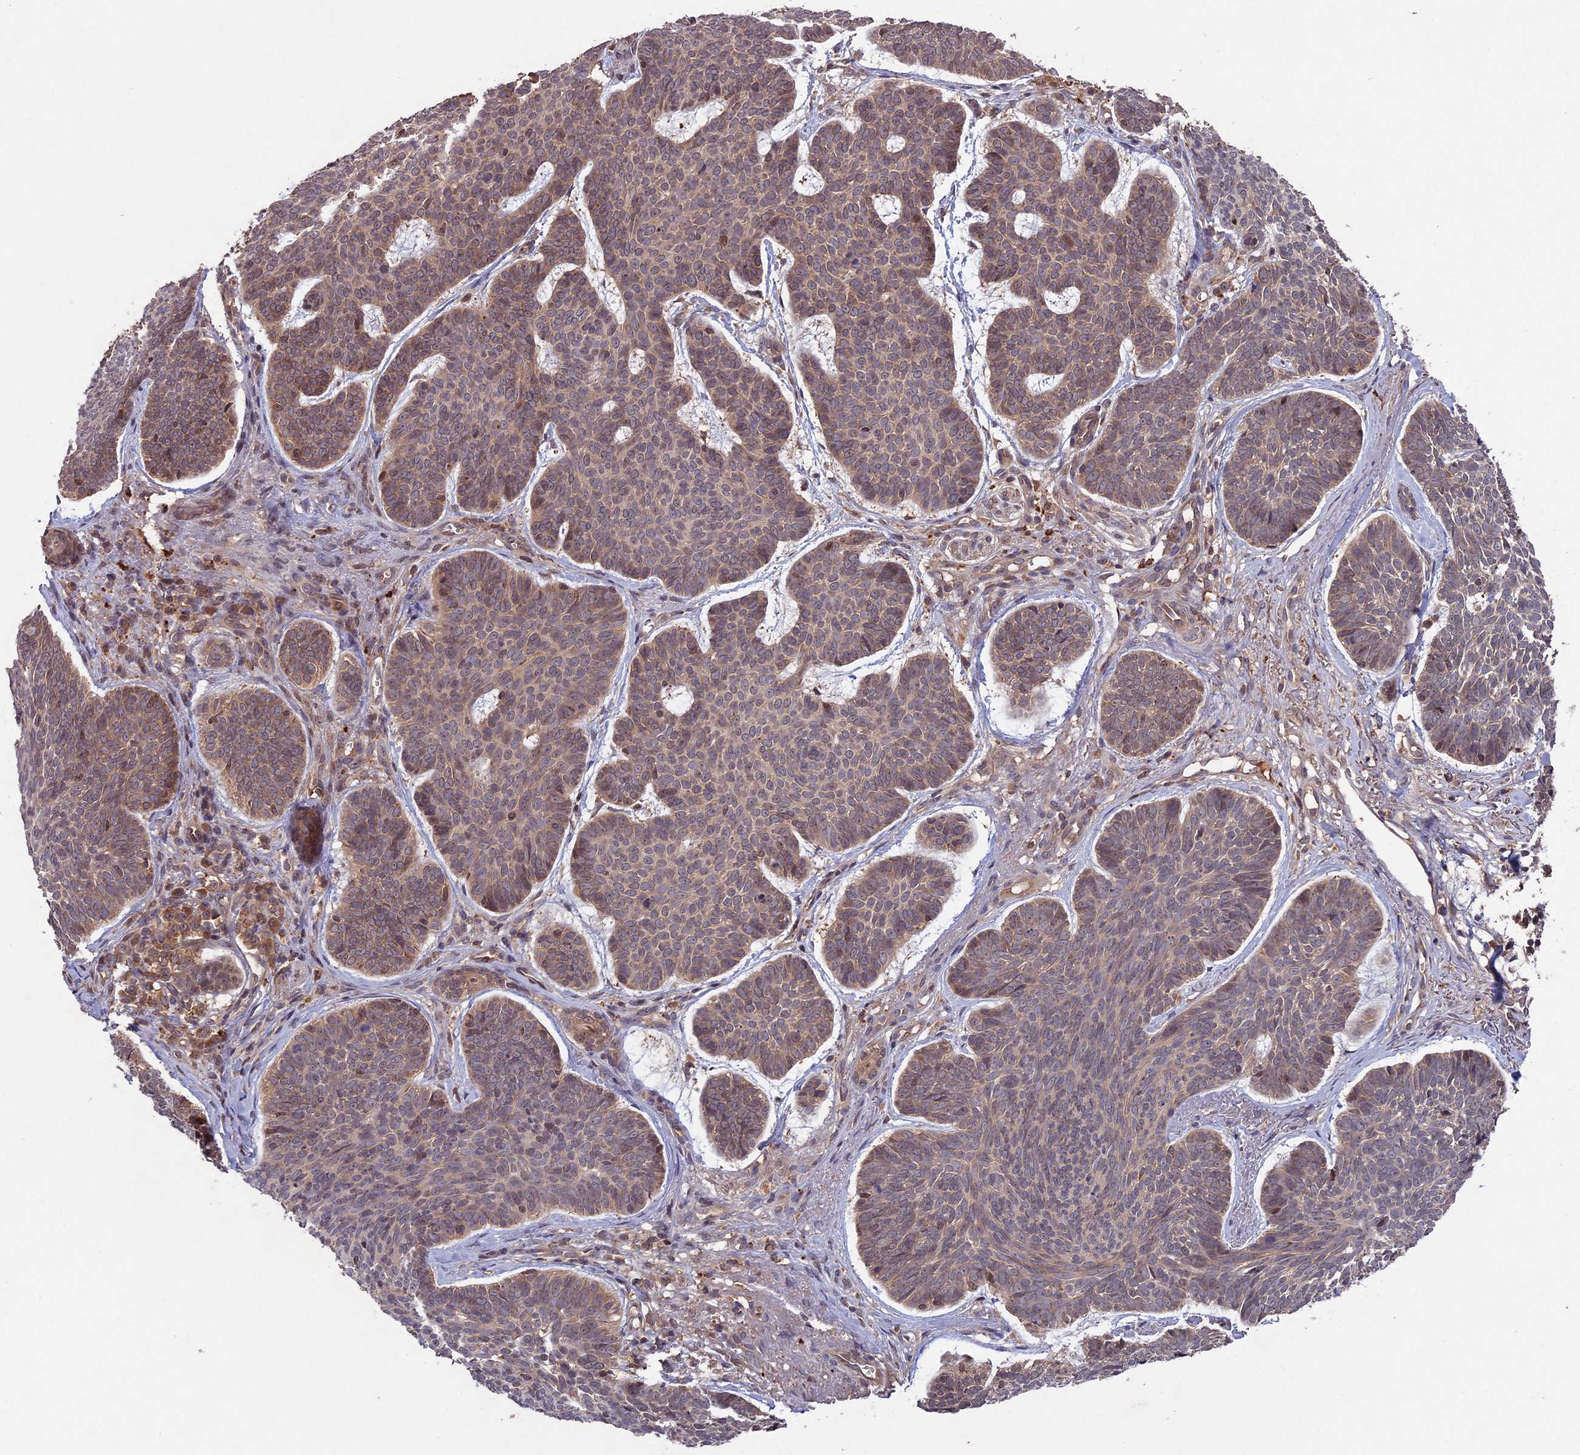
{"staining": {"intensity": "weak", "quantity": "25%-75%", "location": "cytoplasmic/membranous"}, "tissue": "skin cancer", "cell_type": "Tumor cells", "image_type": "cancer", "snomed": [{"axis": "morphology", "description": "Basal cell carcinoma"}, {"axis": "topography", "description": "Skin"}], "caption": "DAB (3,3'-diaminobenzidine) immunohistochemical staining of human skin basal cell carcinoma shows weak cytoplasmic/membranous protein positivity in approximately 25%-75% of tumor cells.", "gene": "CHAC1", "patient": {"sex": "female", "age": 74}}